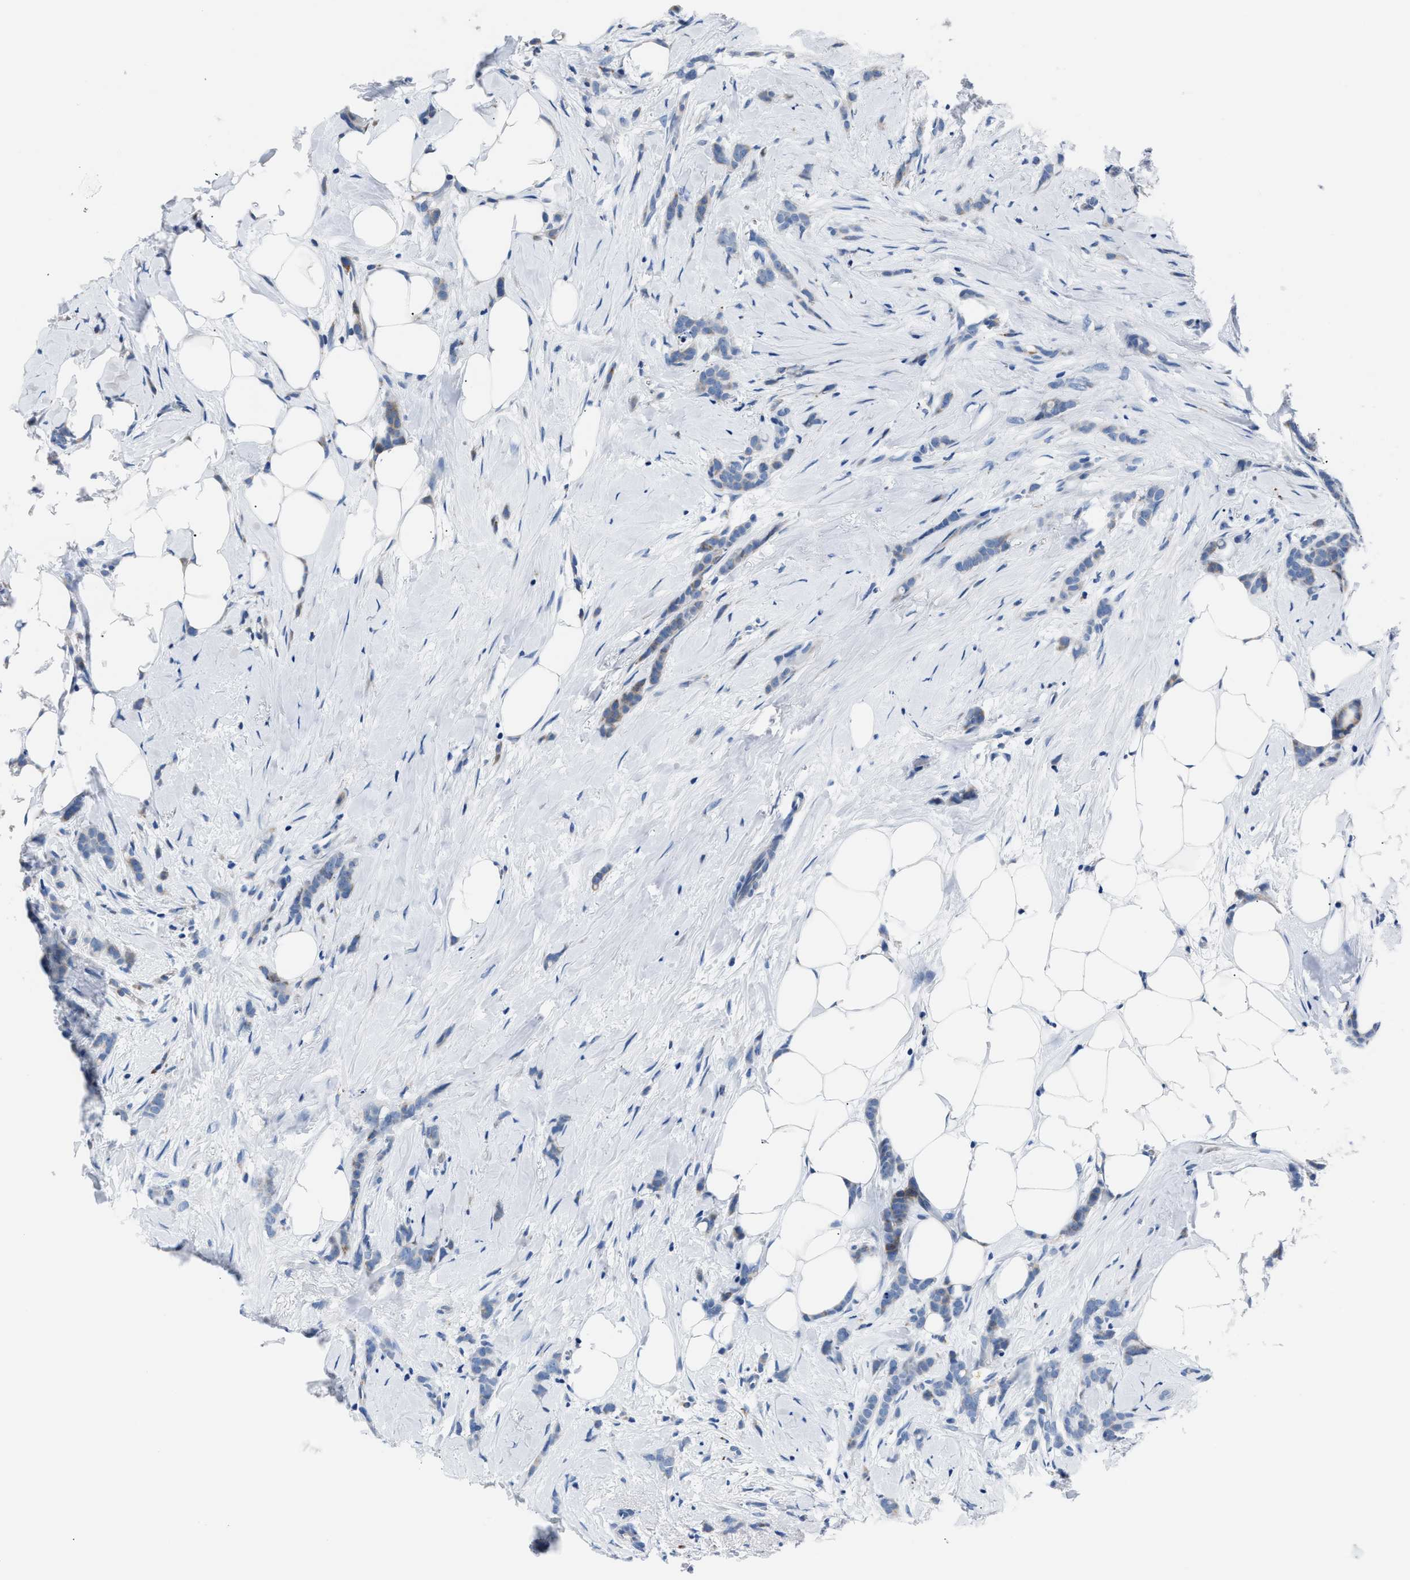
{"staining": {"intensity": "moderate", "quantity": "<25%", "location": "cytoplasmic/membranous"}, "tissue": "breast cancer", "cell_type": "Tumor cells", "image_type": "cancer", "snomed": [{"axis": "morphology", "description": "Lobular carcinoma, in situ"}, {"axis": "morphology", "description": "Lobular carcinoma"}, {"axis": "topography", "description": "Breast"}], "caption": "Breast cancer stained for a protein exhibits moderate cytoplasmic/membranous positivity in tumor cells.", "gene": "DNAJC24", "patient": {"sex": "female", "age": 41}}